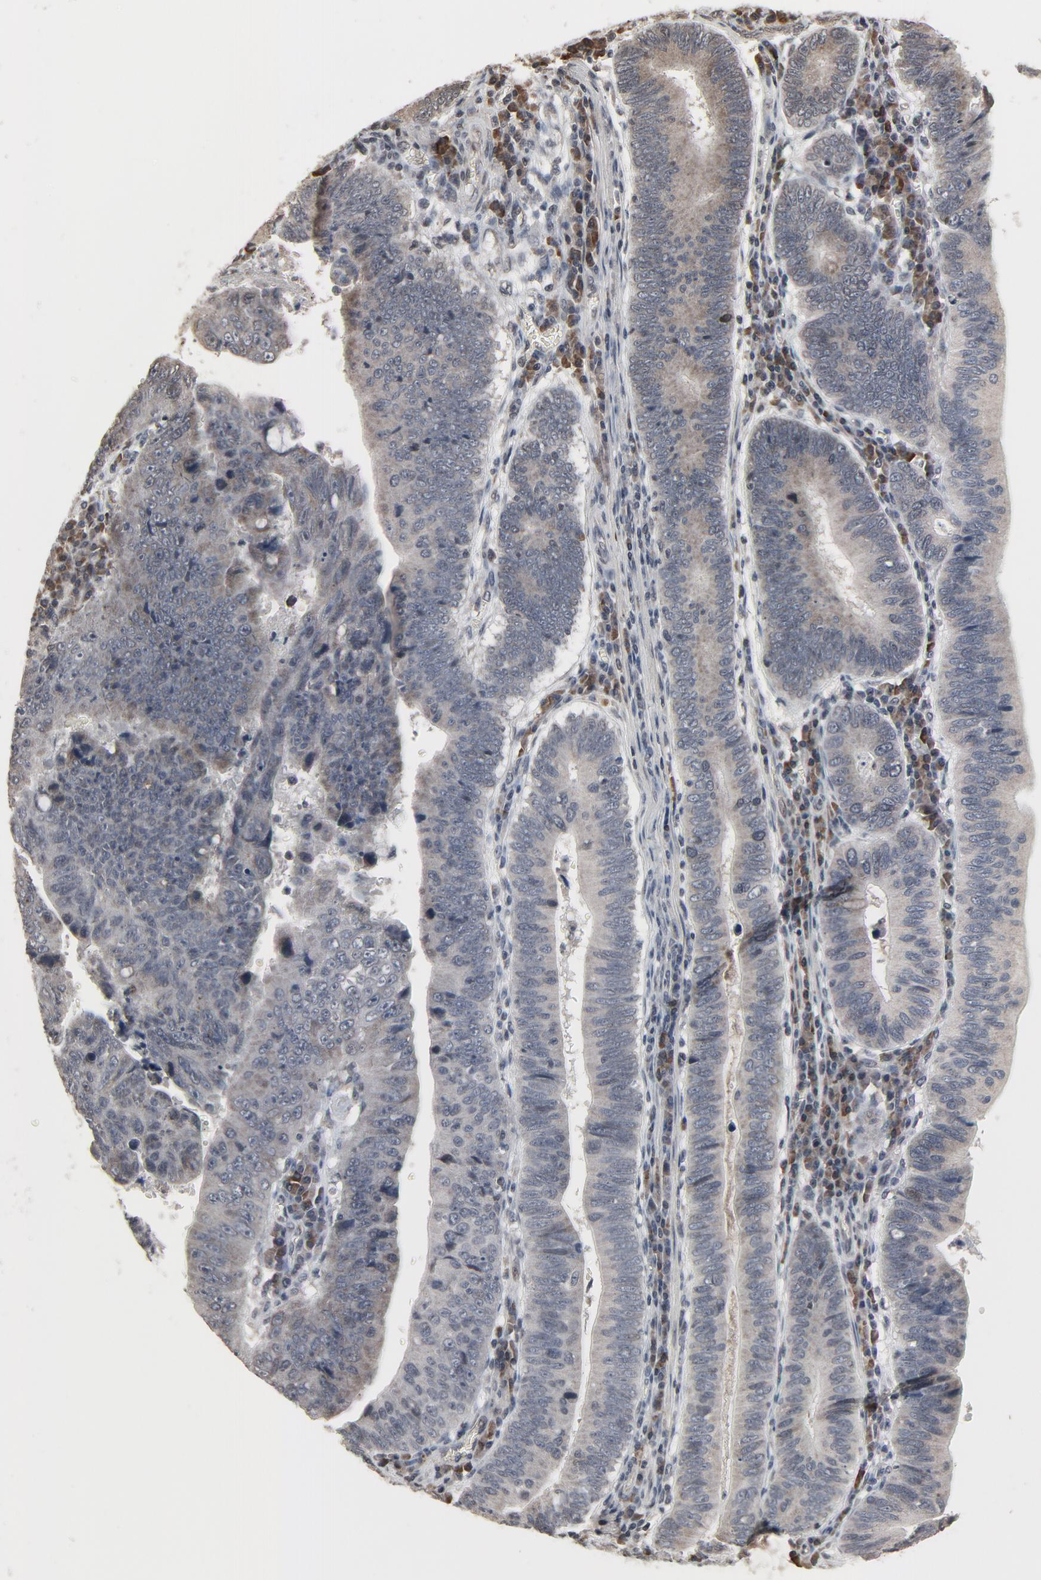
{"staining": {"intensity": "weak", "quantity": "<25%", "location": "cytoplasmic/membranous"}, "tissue": "stomach cancer", "cell_type": "Tumor cells", "image_type": "cancer", "snomed": [{"axis": "morphology", "description": "Adenocarcinoma, NOS"}, {"axis": "topography", "description": "Stomach"}], "caption": "IHC of human stomach adenocarcinoma displays no staining in tumor cells. (DAB immunohistochemistry (IHC) visualized using brightfield microscopy, high magnification).", "gene": "POM121", "patient": {"sex": "male", "age": 59}}